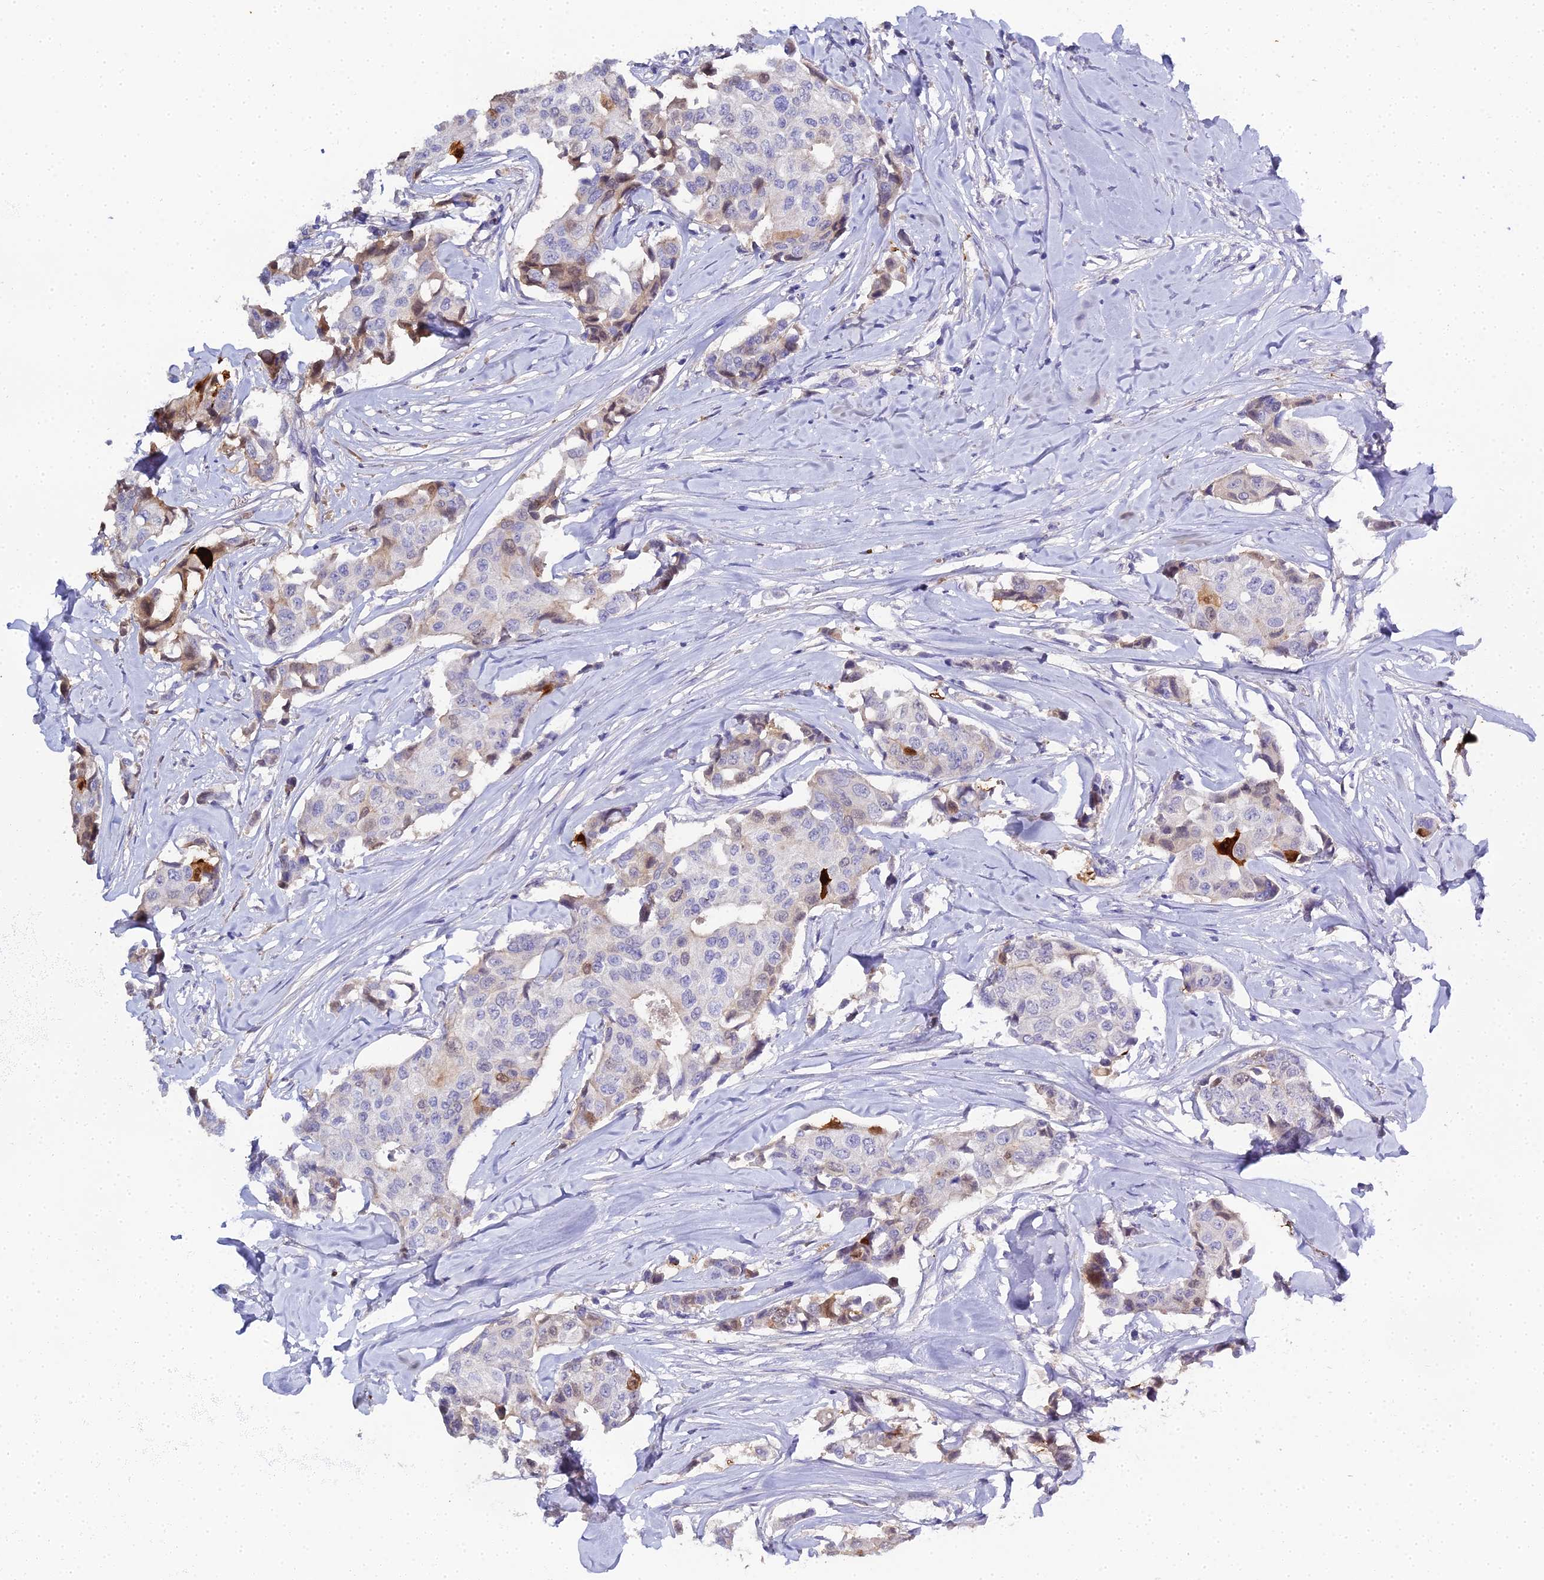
{"staining": {"intensity": "strong", "quantity": "<25%", "location": "cytoplasmic/membranous,nuclear"}, "tissue": "breast cancer", "cell_type": "Tumor cells", "image_type": "cancer", "snomed": [{"axis": "morphology", "description": "Duct carcinoma"}, {"axis": "topography", "description": "Breast"}], "caption": "Immunohistochemistry (IHC) photomicrograph of human breast invasive ductal carcinoma stained for a protein (brown), which displays medium levels of strong cytoplasmic/membranous and nuclear positivity in approximately <25% of tumor cells.", "gene": "S100A7", "patient": {"sex": "female", "age": 80}}